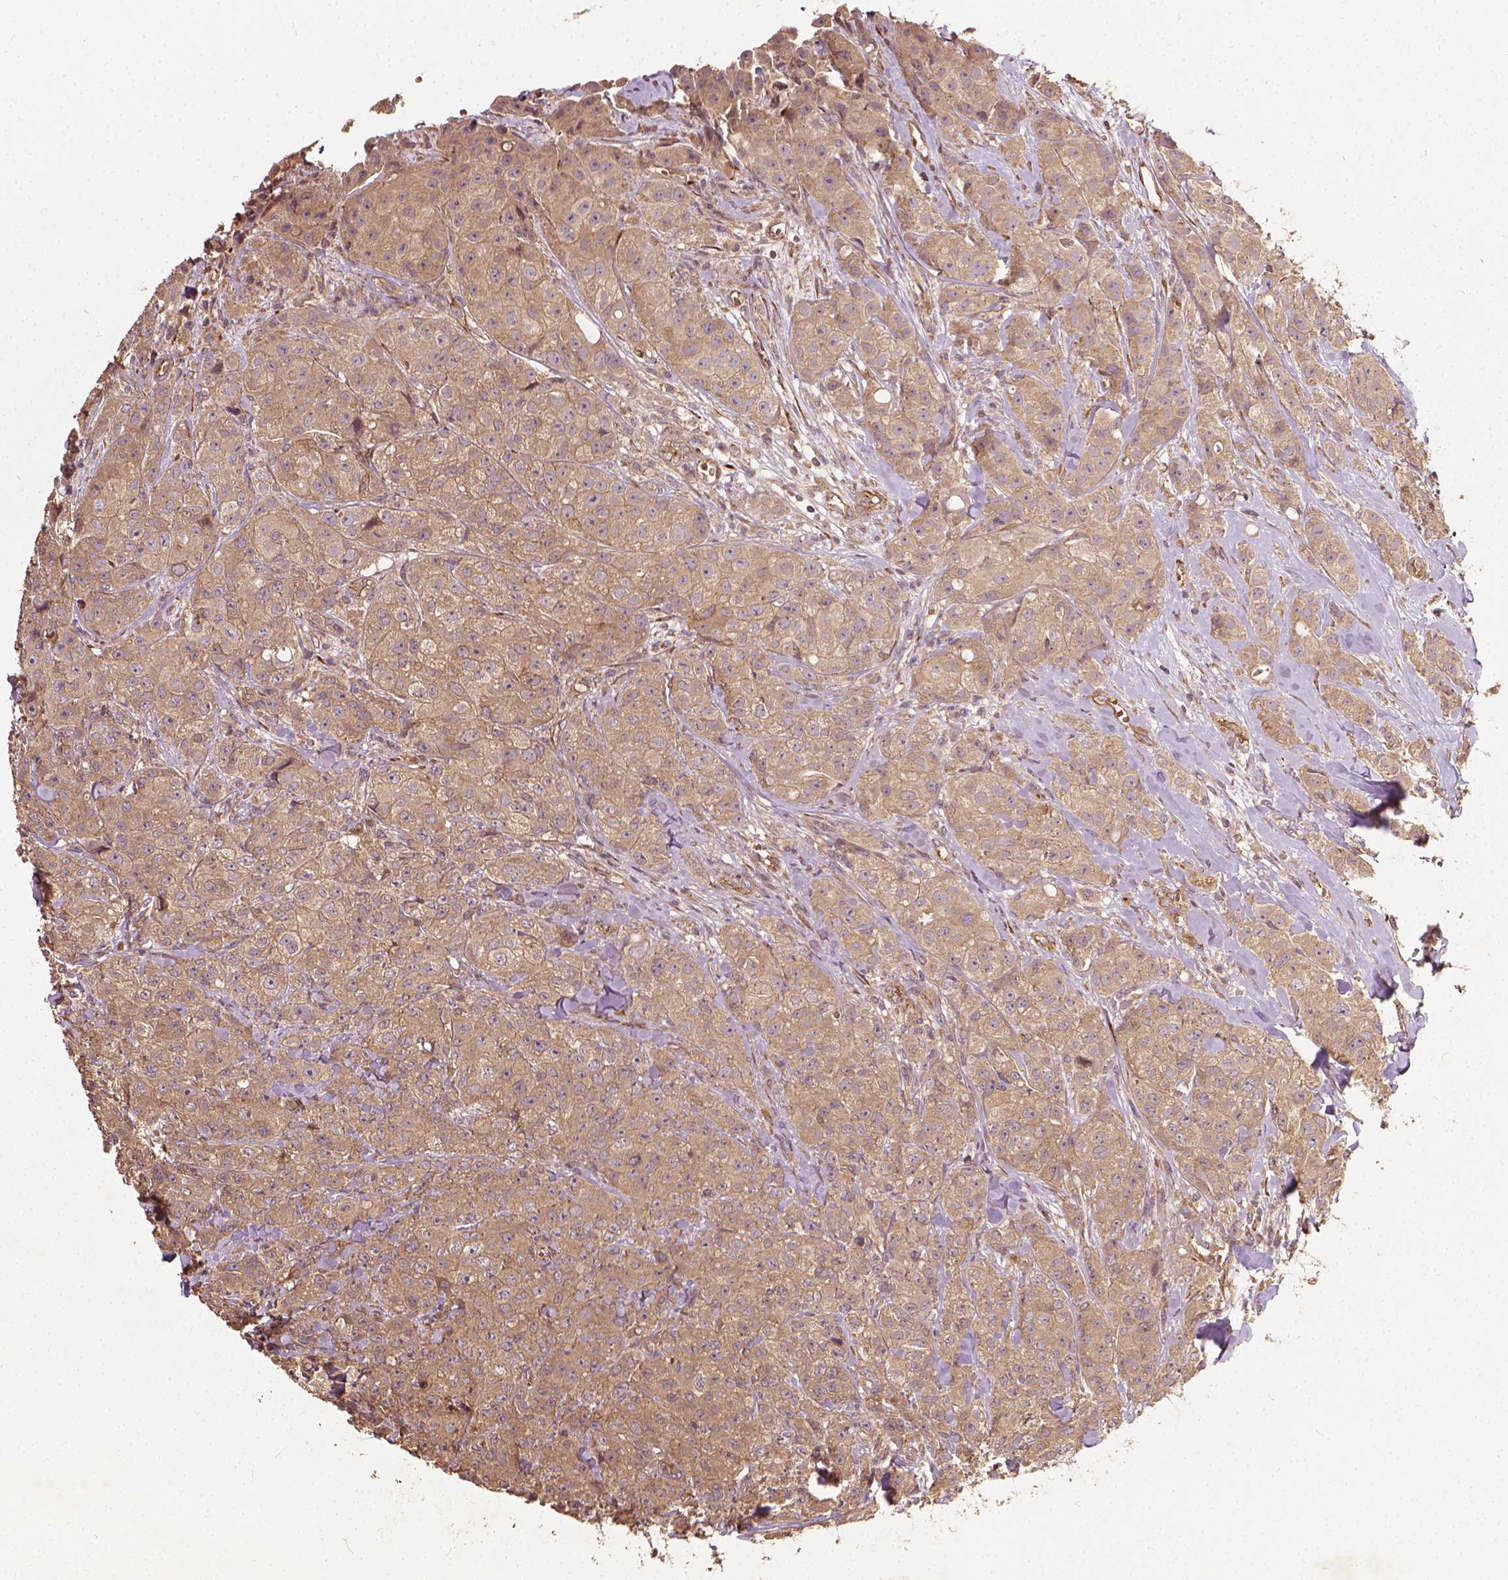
{"staining": {"intensity": "moderate", "quantity": ">75%", "location": "cytoplasmic/membranous"}, "tissue": "breast cancer", "cell_type": "Tumor cells", "image_type": "cancer", "snomed": [{"axis": "morphology", "description": "Duct carcinoma"}, {"axis": "topography", "description": "Breast"}], "caption": "A brown stain highlights moderate cytoplasmic/membranous expression of a protein in breast cancer tumor cells. Ihc stains the protein of interest in brown and the nuclei are stained blue.", "gene": "UBXN2A", "patient": {"sex": "female", "age": 43}}